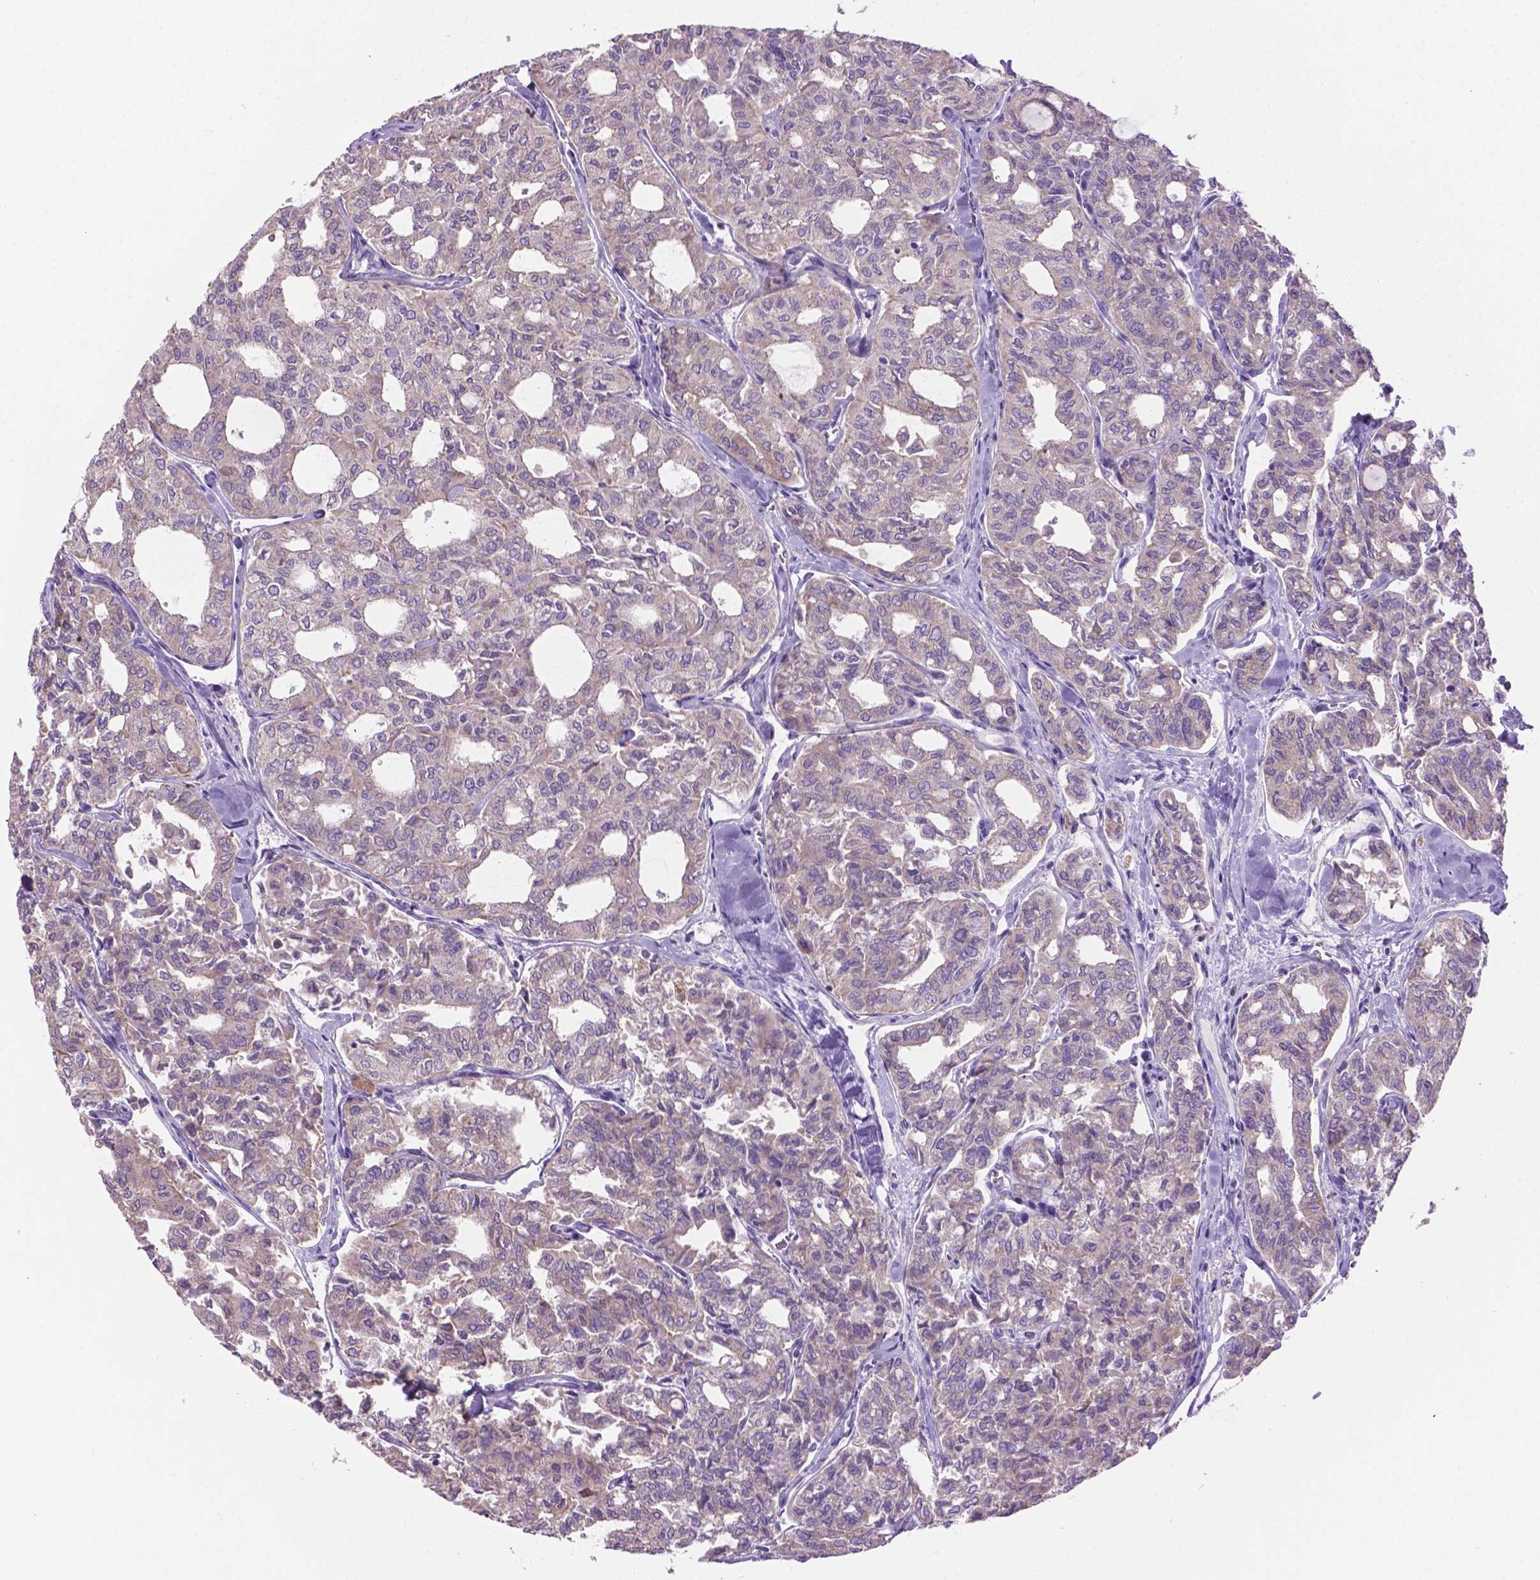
{"staining": {"intensity": "negative", "quantity": "none", "location": "none"}, "tissue": "thyroid cancer", "cell_type": "Tumor cells", "image_type": "cancer", "snomed": [{"axis": "morphology", "description": "Follicular adenoma carcinoma, NOS"}, {"axis": "topography", "description": "Thyroid gland"}], "caption": "The histopathology image exhibits no staining of tumor cells in thyroid cancer.", "gene": "CDH7", "patient": {"sex": "male", "age": 75}}